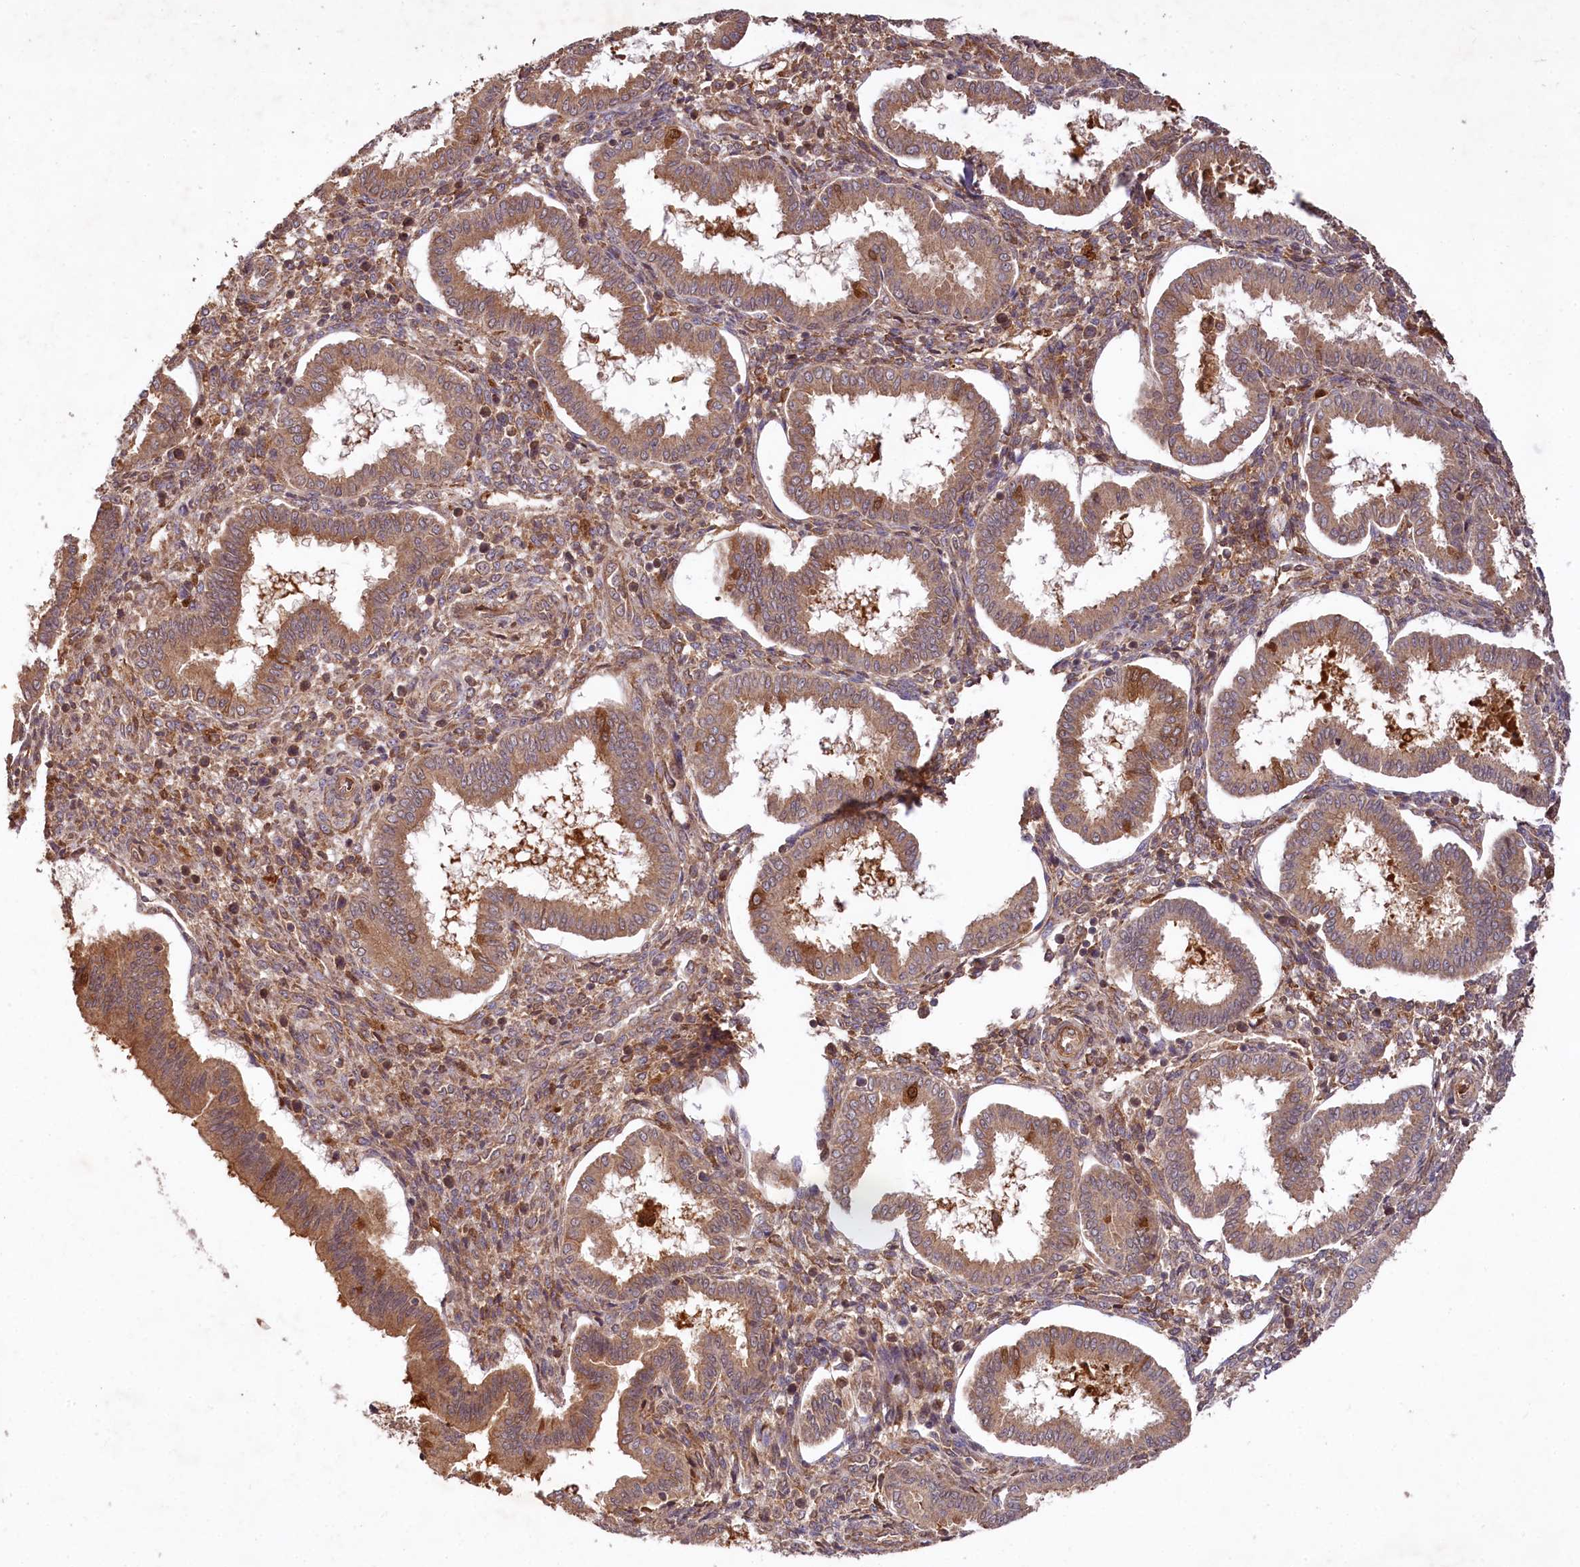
{"staining": {"intensity": "moderate", "quantity": "25%-75%", "location": "cytoplasmic/membranous"}, "tissue": "endometrium", "cell_type": "Cells in endometrial stroma", "image_type": "normal", "snomed": [{"axis": "morphology", "description": "Normal tissue, NOS"}, {"axis": "topography", "description": "Endometrium"}], "caption": "DAB (3,3'-diaminobenzidine) immunohistochemical staining of benign endometrium demonstrates moderate cytoplasmic/membranous protein staining in about 25%-75% of cells in endometrial stroma.", "gene": "MCF2L2", "patient": {"sex": "female", "age": 24}}